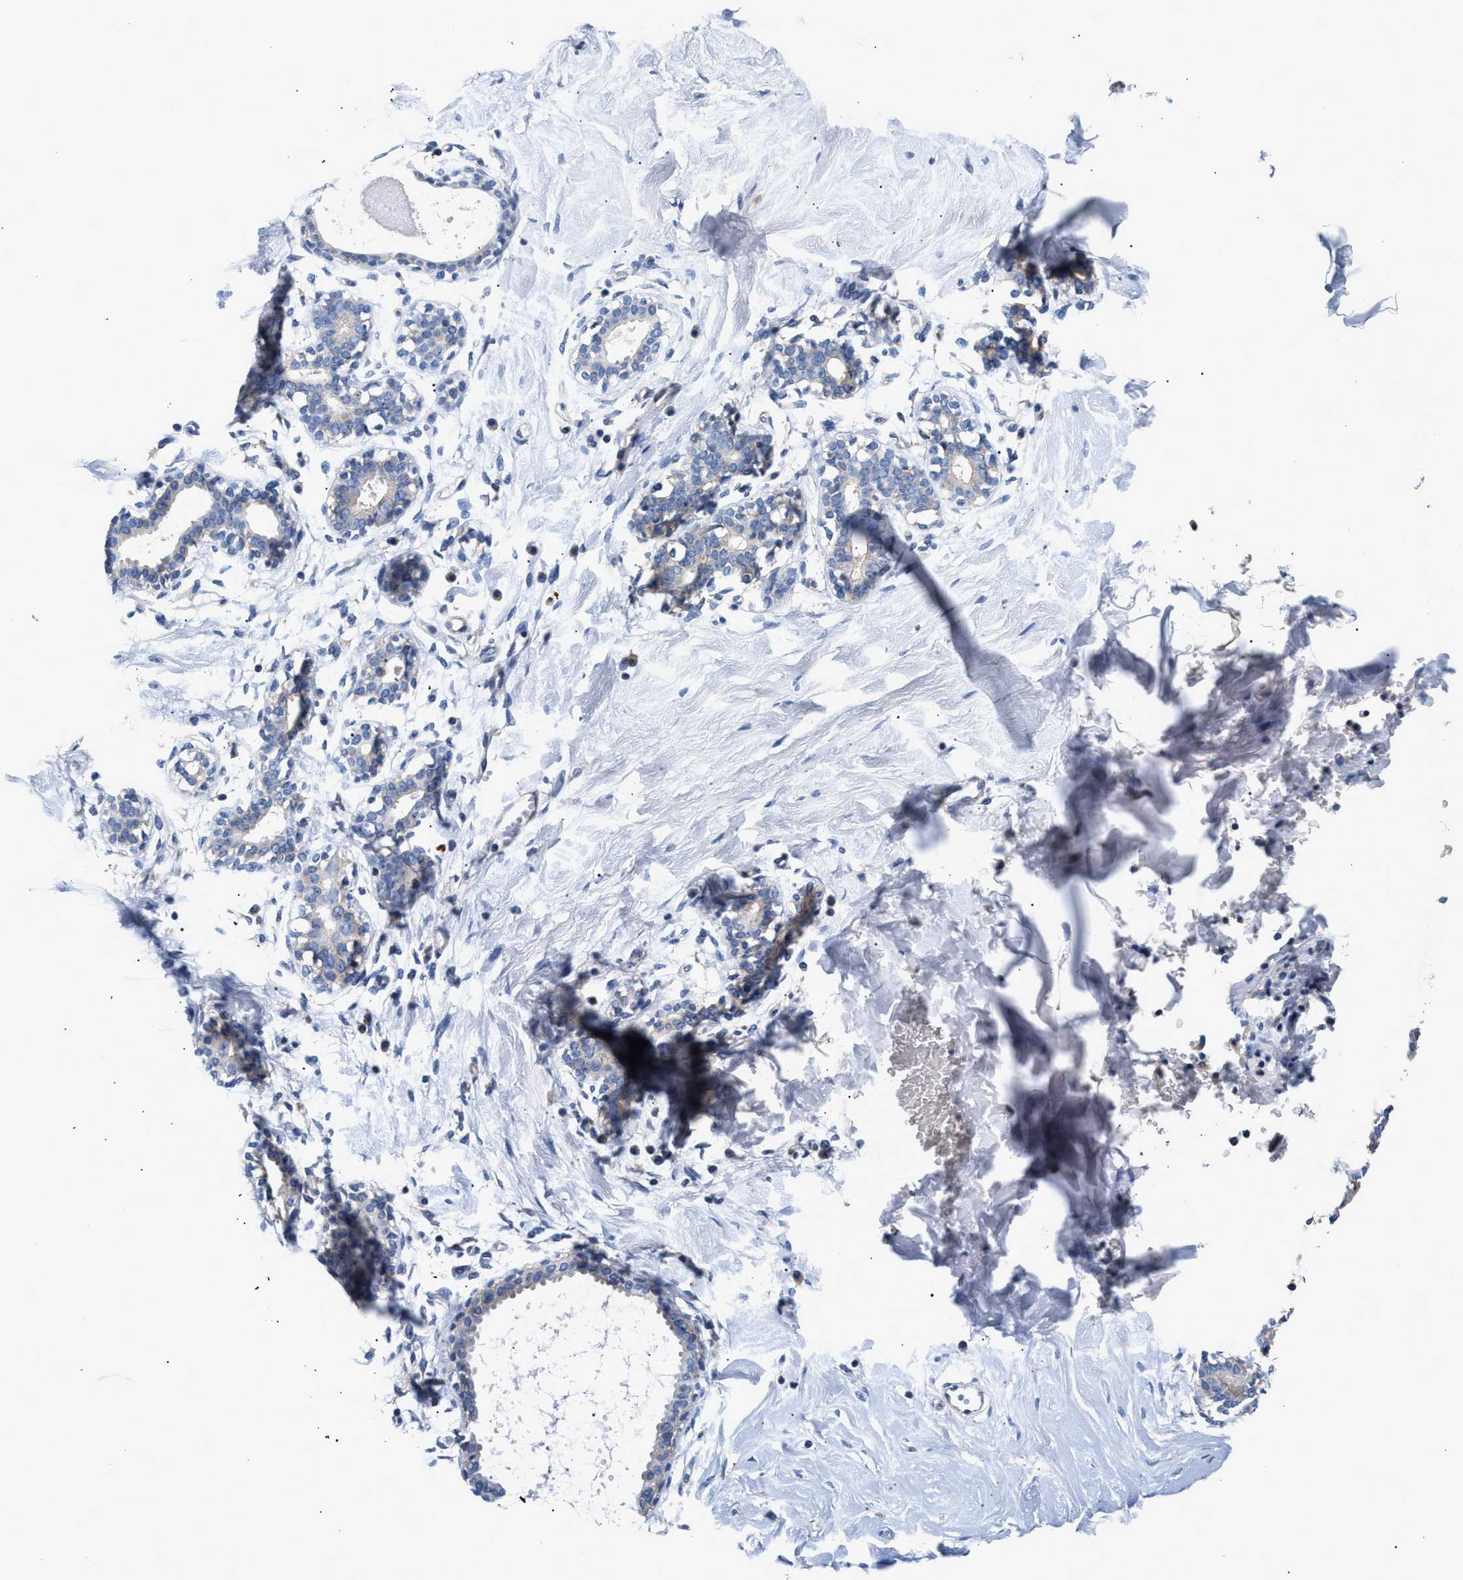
{"staining": {"intensity": "negative", "quantity": "none", "location": "none"}, "tissue": "breast", "cell_type": "Adipocytes", "image_type": "normal", "snomed": [{"axis": "morphology", "description": "Normal tissue, NOS"}, {"axis": "topography", "description": "Breast"}], "caption": "Photomicrograph shows no protein positivity in adipocytes of normal breast.", "gene": "GNAI3", "patient": {"sex": "female", "age": 23}}